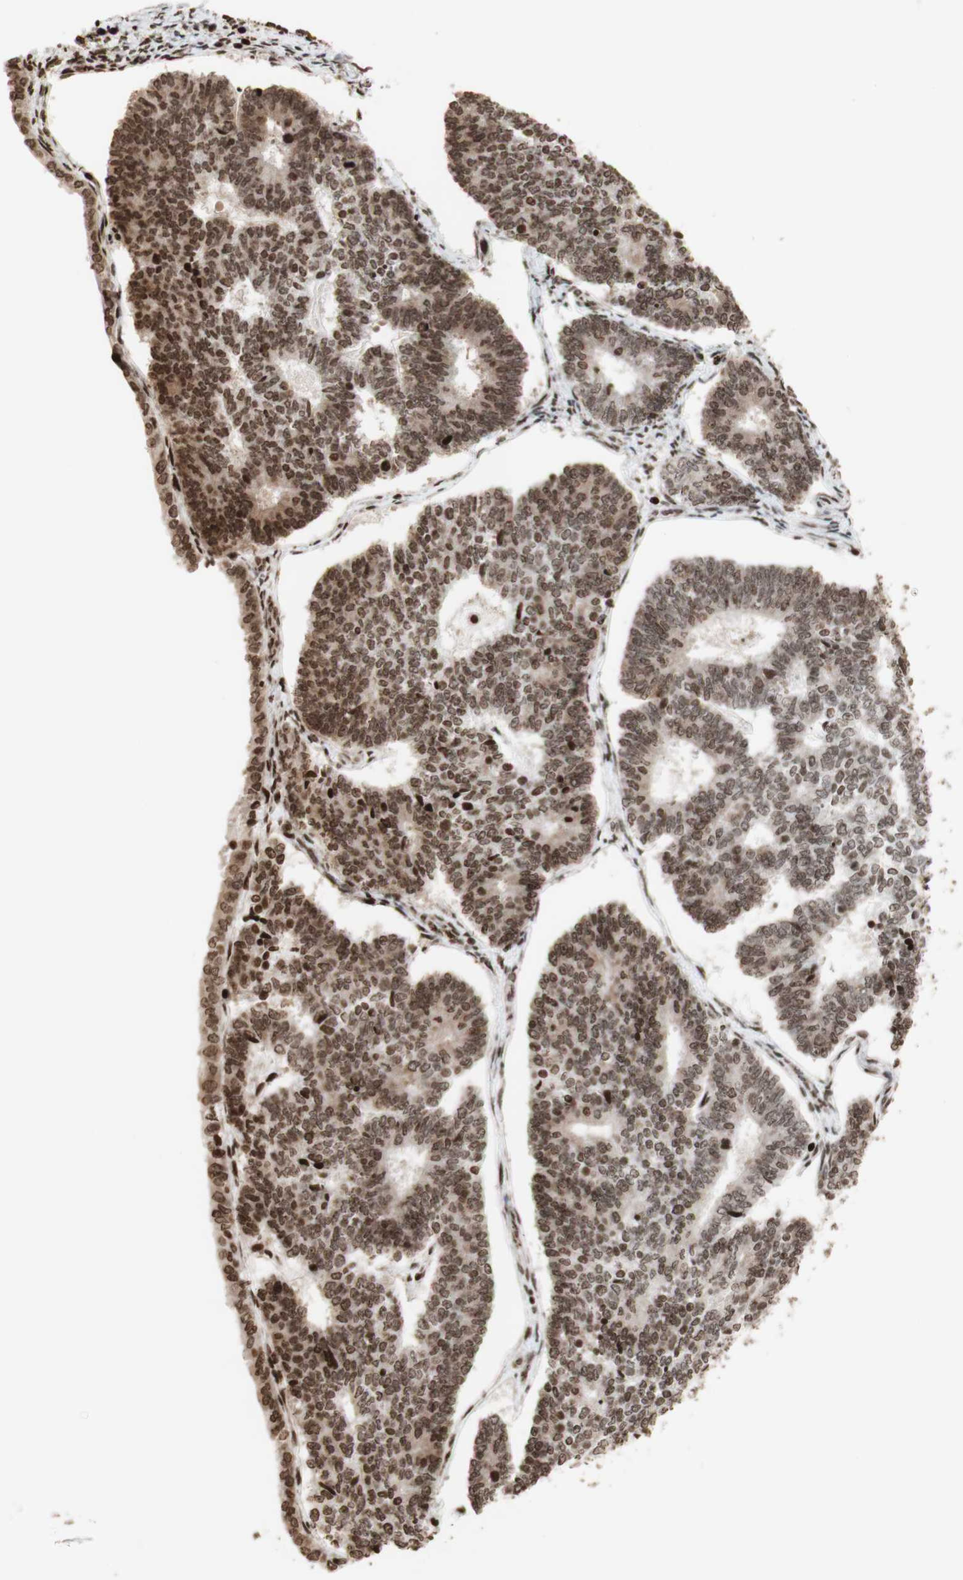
{"staining": {"intensity": "strong", "quantity": ">75%", "location": "cytoplasmic/membranous,nuclear"}, "tissue": "endometrial cancer", "cell_type": "Tumor cells", "image_type": "cancer", "snomed": [{"axis": "morphology", "description": "Adenocarcinoma, NOS"}, {"axis": "topography", "description": "Endometrium"}], "caption": "Human endometrial adenocarcinoma stained for a protein (brown) demonstrates strong cytoplasmic/membranous and nuclear positive staining in about >75% of tumor cells.", "gene": "NCAPD2", "patient": {"sex": "female", "age": 70}}